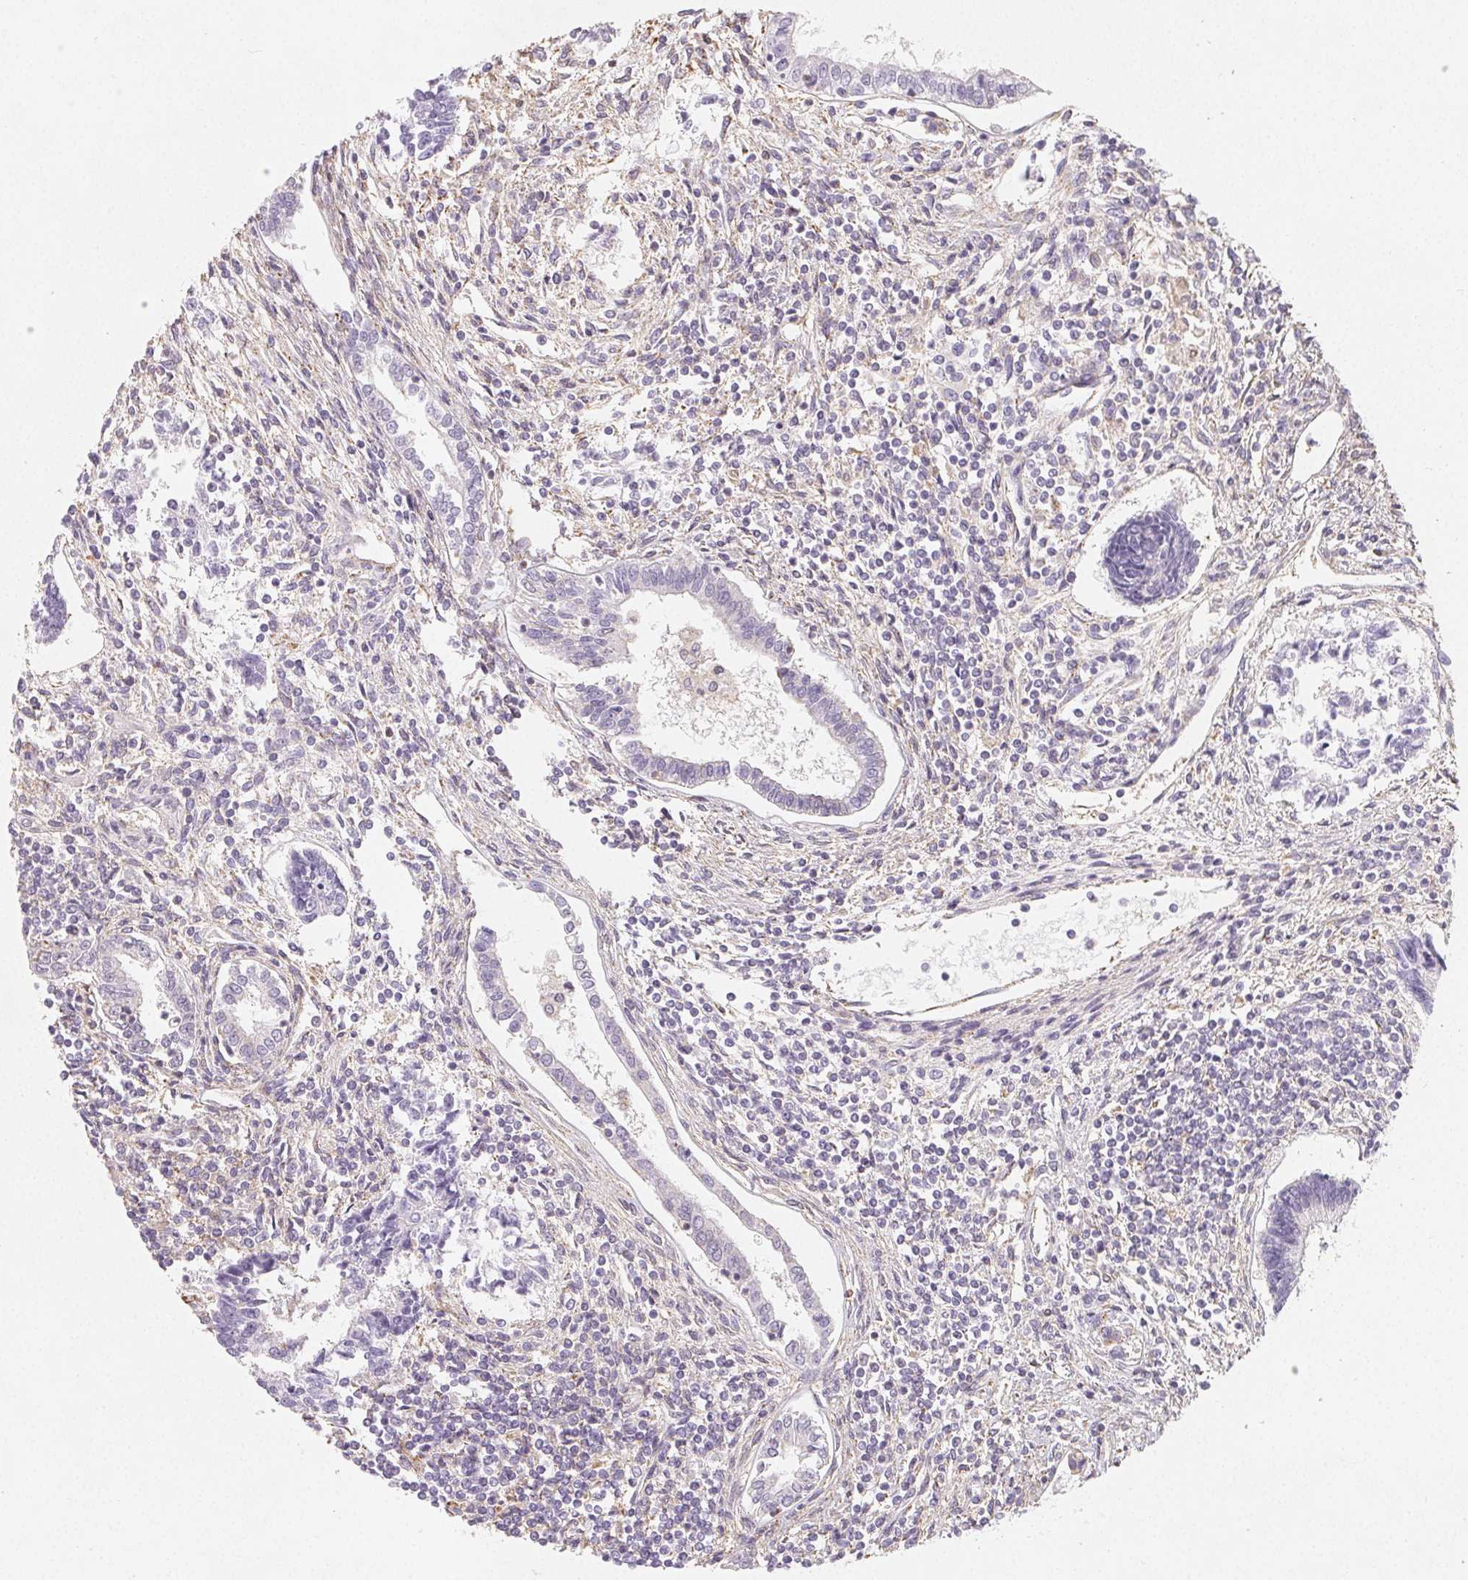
{"staining": {"intensity": "negative", "quantity": "none", "location": "none"}, "tissue": "testis cancer", "cell_type": "Tumor cells", "image_type": "cancer", "snomed": [{"axis": "morphology", "description": "Carcinoma, Embryonal, NOS"}, {"axis": "topography", "description": "Testis"}], "caption": "IHC image of neoplastic tissue: human testis embryonal carcinoma stained with DAB reveals no significant protein expression in tumor cells. The staining was performed using DAB to visualize the protein expression in brown, while the nuclei were stained in blue with hematoxylin (Magnification: 20x).", "gene": "LRRC23", "patient": {"sex": "male", "age": 37}}